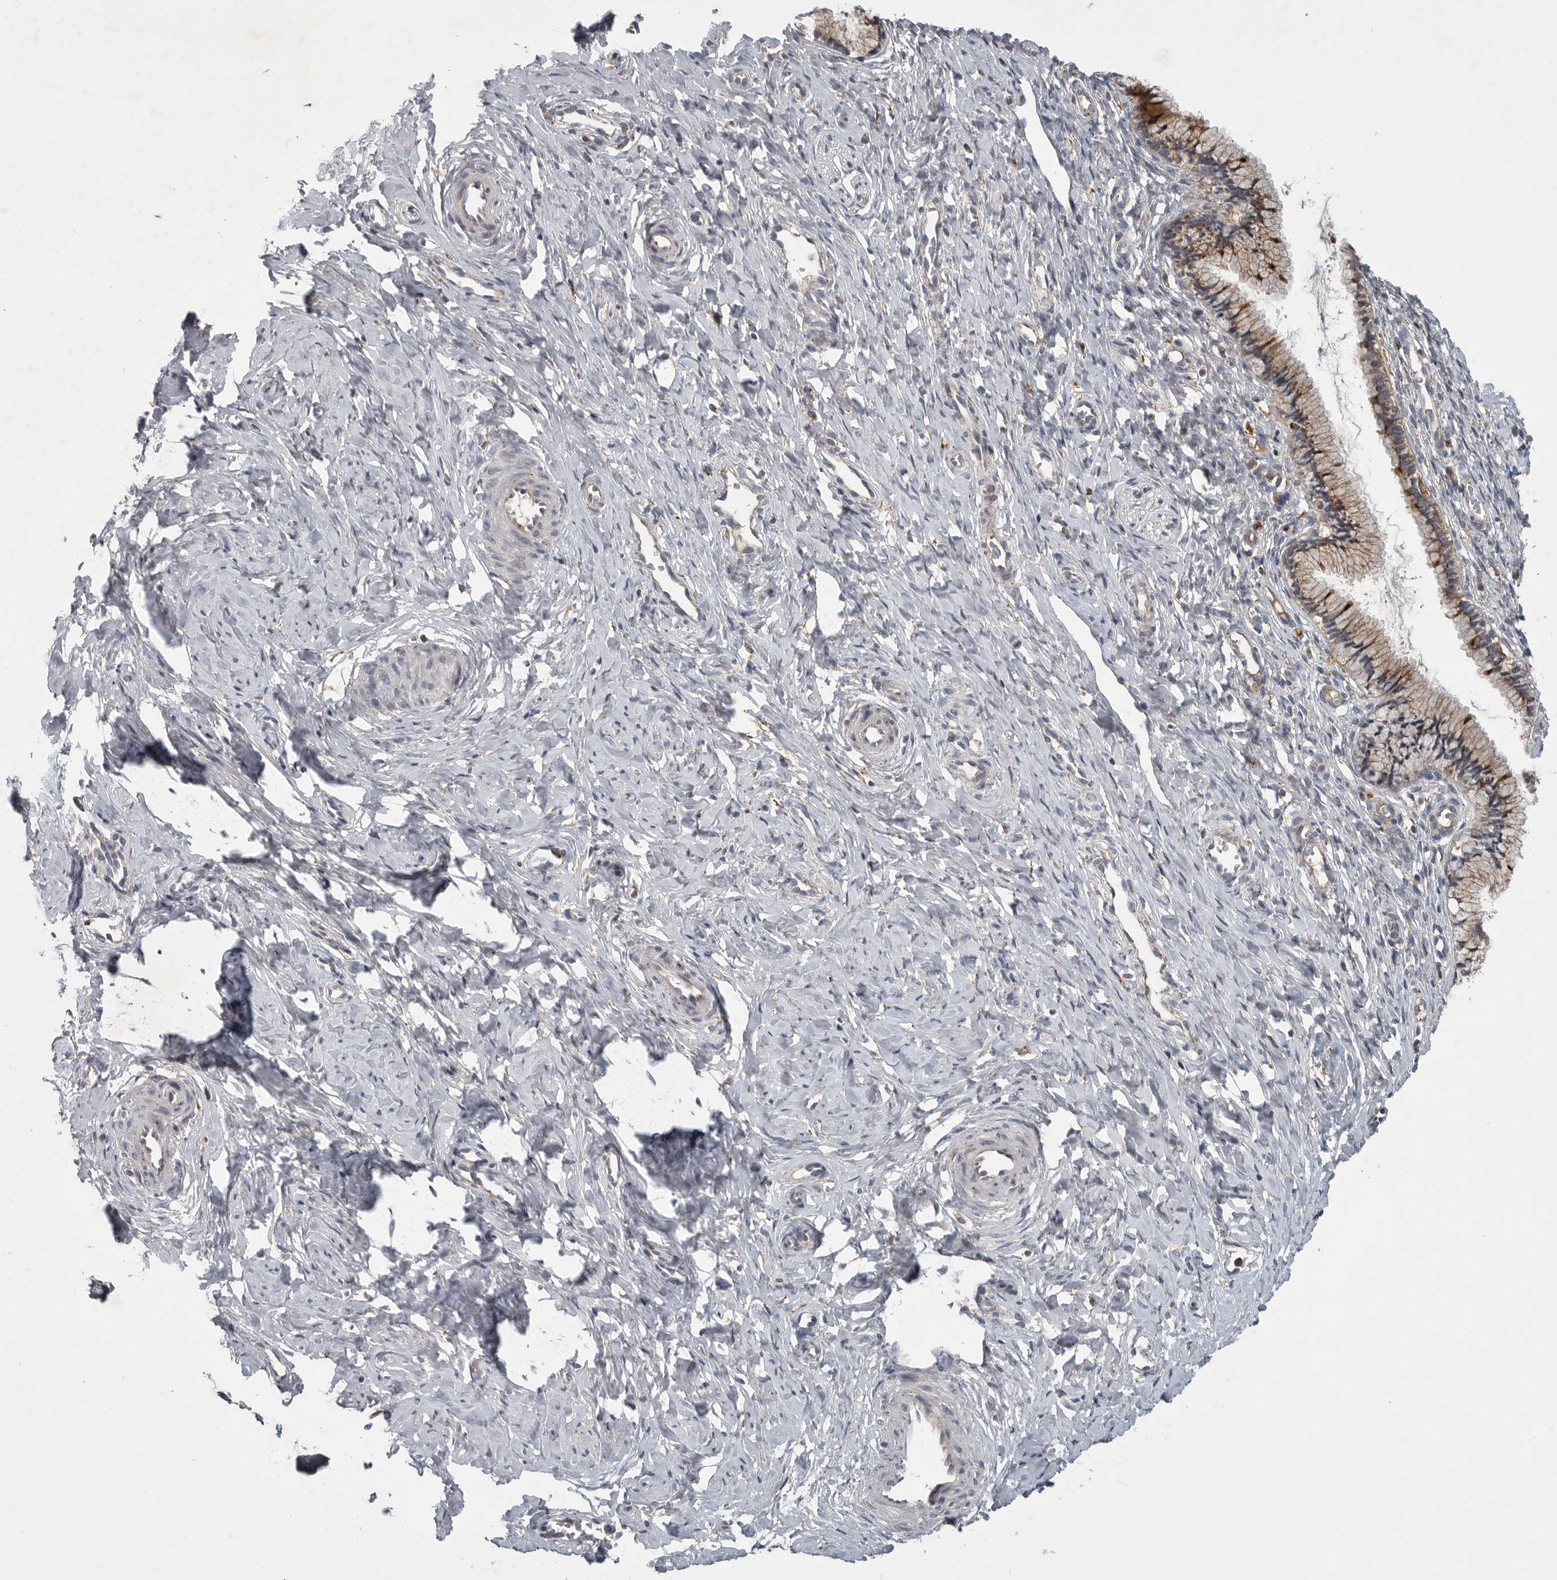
{"staining": {"intensity": "moderate", "quantity": ">75%", "location": "cytoplasmic/membranous"}, "tissue": "cervix", "cell_type": "Glandular cells", "image_type": "normal", "snomed": [{"axis": "morphology", "description": "Normal tissue, NOS"}, {"axis": "topography", "description": "Cervix"}], "caption": "The image displays staining of unremarkable cervix, revealing moderate cytoplasmic/membranous protein positivity (brown color) within glandular cells. (DAB IHC, brown staining for protein, blue staining for nuclei).", "gene": "LAMTOR3", "patient": {"sex": "female", "age": 27}}